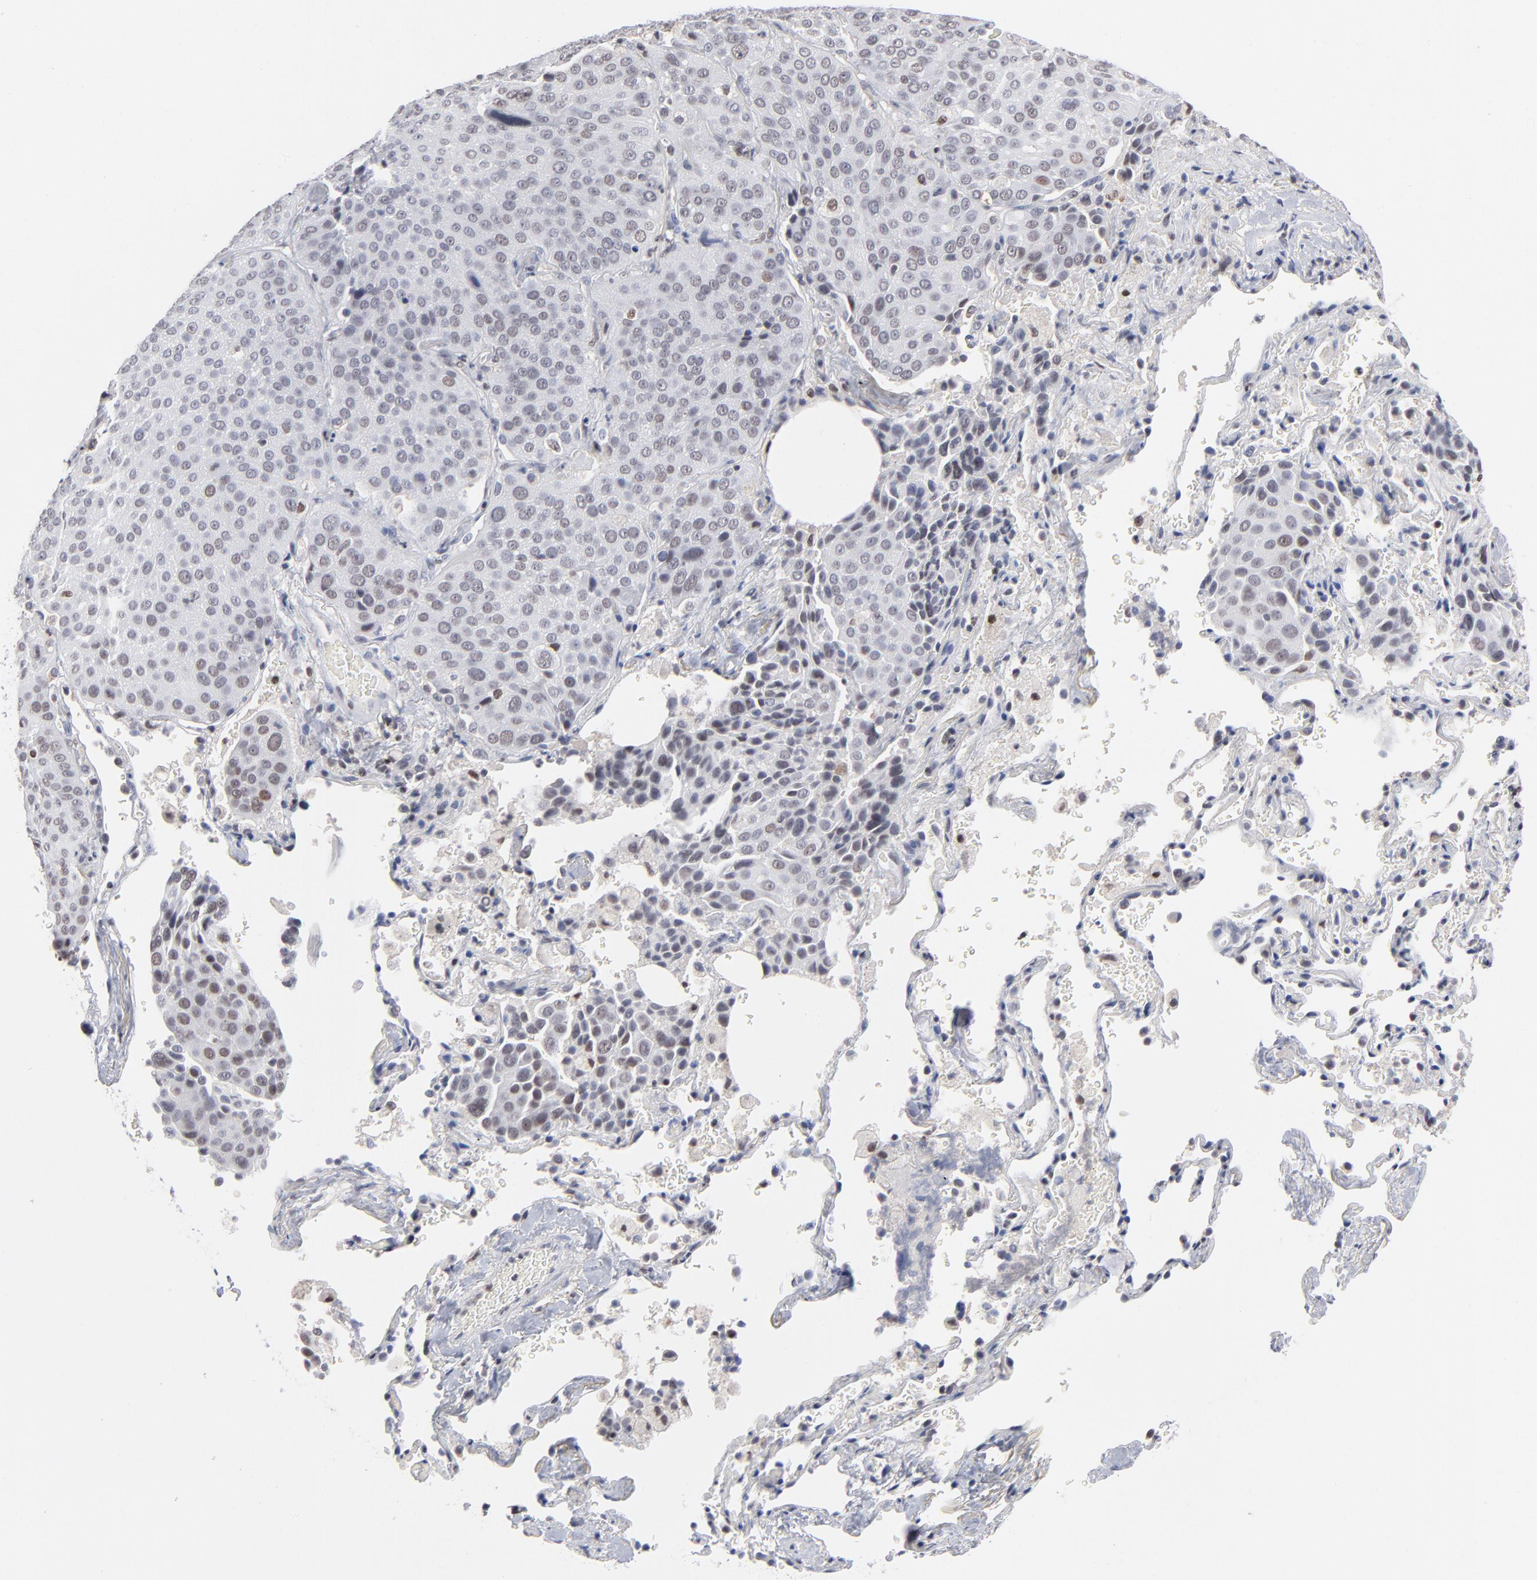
{"staining": {"intensity": "weak", "quantity": "<25%", "location": "nuclear"}, "tissue": "lung cancer", "cell_type": "Tumor cells", "image_type": "cancer", "snomed": [{"axis": "morphology", "description": "Squamous cell carcinoma, NOS"}, {"axis": "topography", "description": "Lung"}], "caption": "IHC photomicrograph of human lung cancer (squamous cell carcinoma) stained for a protein (brown), which exhibits no expression in tumor cells. (DAB immunohistochemistry, high magnification).", "gene": "MAX", "patient": {"sex": "male", "age": 54}}